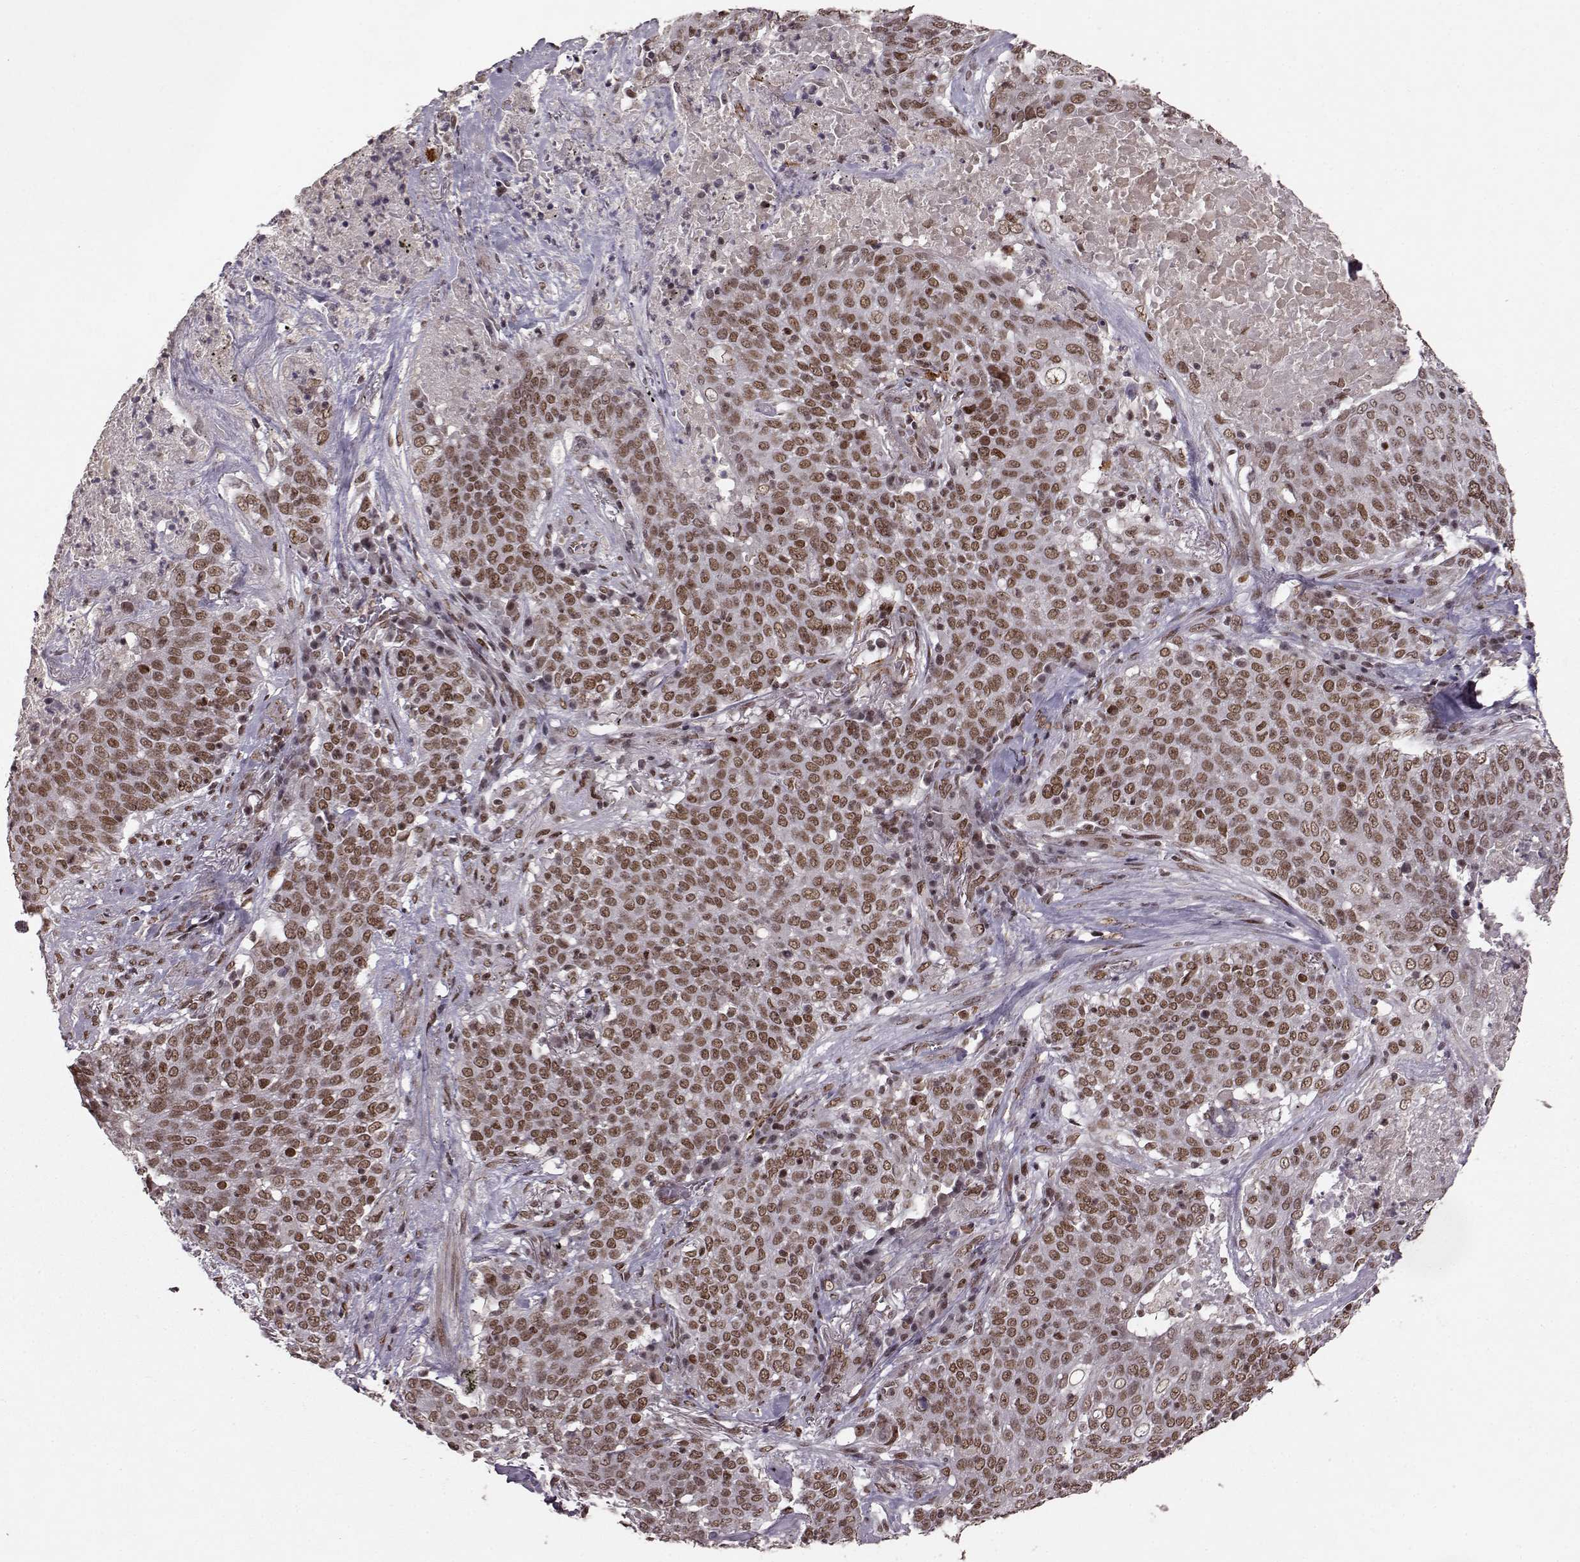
{"staining": {"intensity": "moderate", "quantity": ">75%", "location": "nuclear"}, "tissue": "lung cancer", "cell_type": "Tumor cells", "image_type": "cancer", "snomed": [{"axis": "morphology", "description": "Squamous cell carcinoma, NOS"}, {"axis": "topography", "description": "Lung"}], "caption": "The image shows a brown stain indicating the presence of a protein in the nuclear of tumor cells in squamous cell carcinoma (lung).", "gene": "RRAGD", "patient": {"sex": "male", "age": 82}}